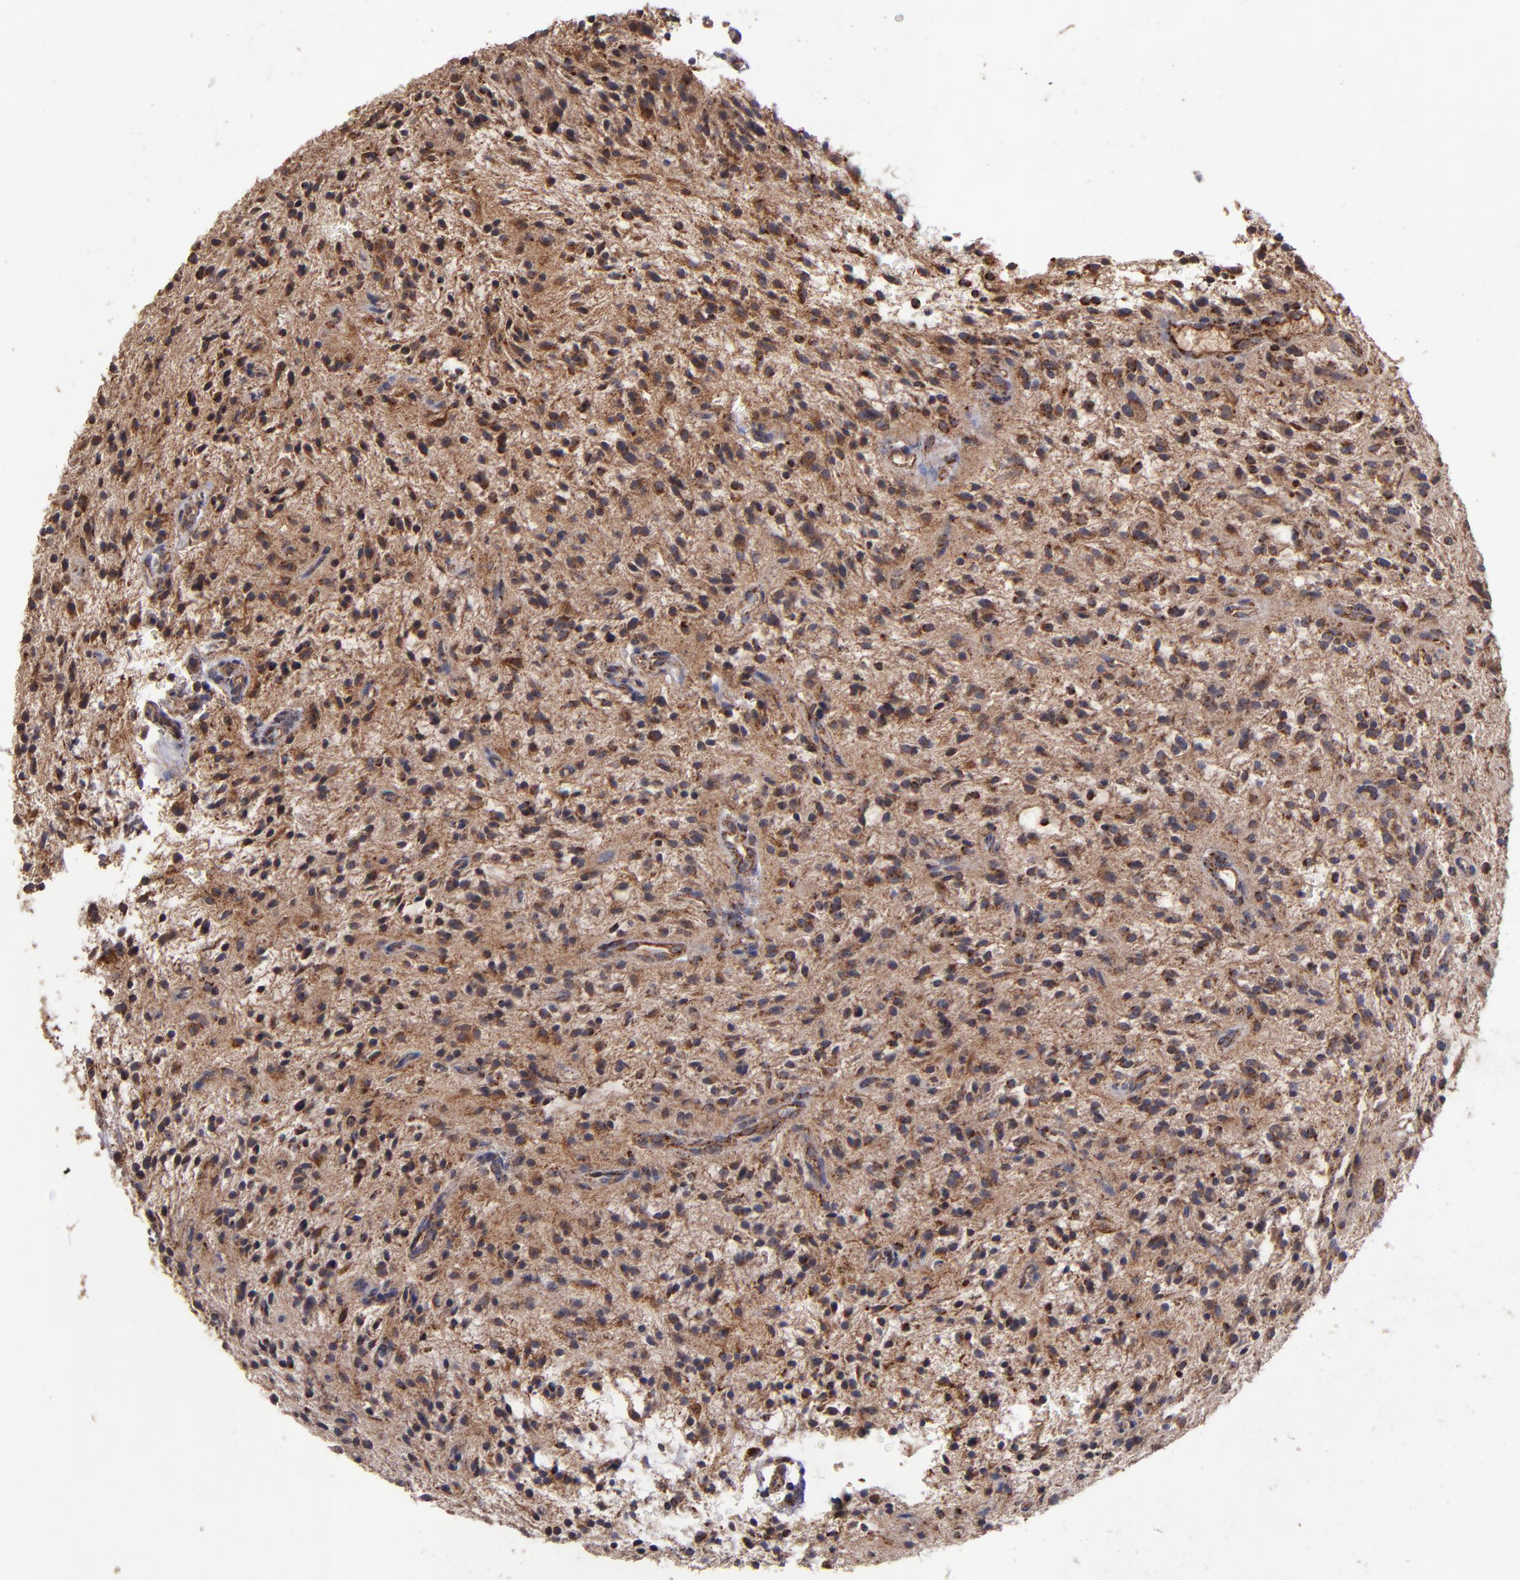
{"staining": {"intensity": "moderate", "quantity": ">75%", "location": "cytoplasmic/membranous"}, "tissue": "glioma", "cell_type": "Tumor cells", "image_type": "cancer", "snomed": [{"axis": "morphology", "description": "Glioma, malignant, NOS"}, {"axis": "topography", "description": "Cerebellum"}], "caption": "Tumor cells demonstrate medium levels of moderate cytoplasmic/membranous positivity in about >75% of cells in glioma.", "gene": "TIMM9", "patient": {"sex": "female", "age": 10}}